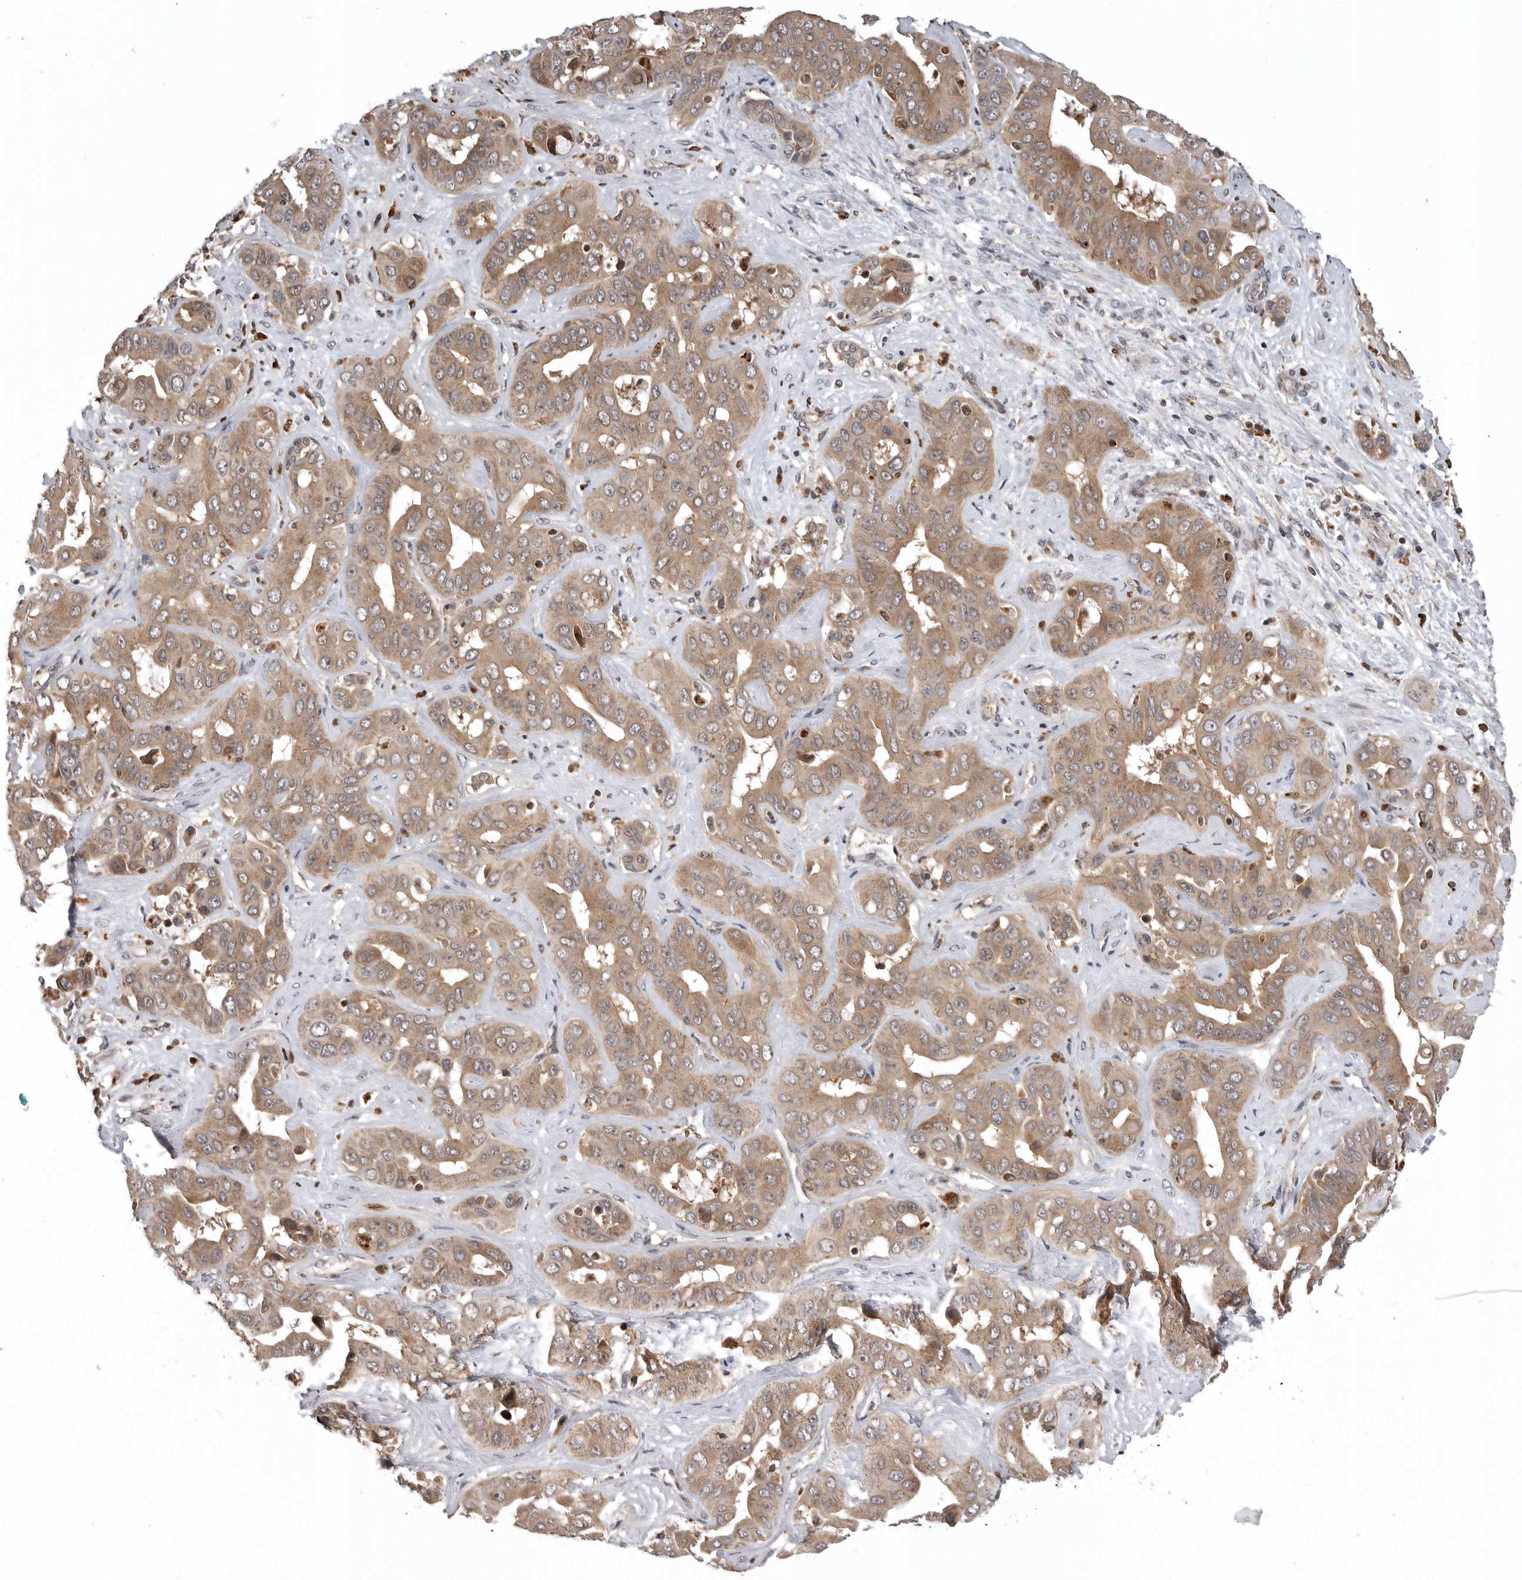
{"staining": {"intensity": "moderate", "quantity": ">75%", "location": "cytoplasmic/membranous"}, "tissue": "liver cancer", "cell_type": "Tumor cells", "image_type": "cancer", "snomed": [{"axis": "morphology", "description": "Cholangiocarcinoma"}, {"axis": "topography", "description": "Liver"}], "caption": "The immunohistochemical stain highlights moderate cytoplasmic/membranous staining in tumor cells of cholangiocarcinoma (liver) tissue. The protein of interest is stained brown, and the nuclei are stained in blue (DAB IHC with brightfield microscopy, high magnification).", "gene": "AOAH", "patient": {"sex": "female", "age": 52}}